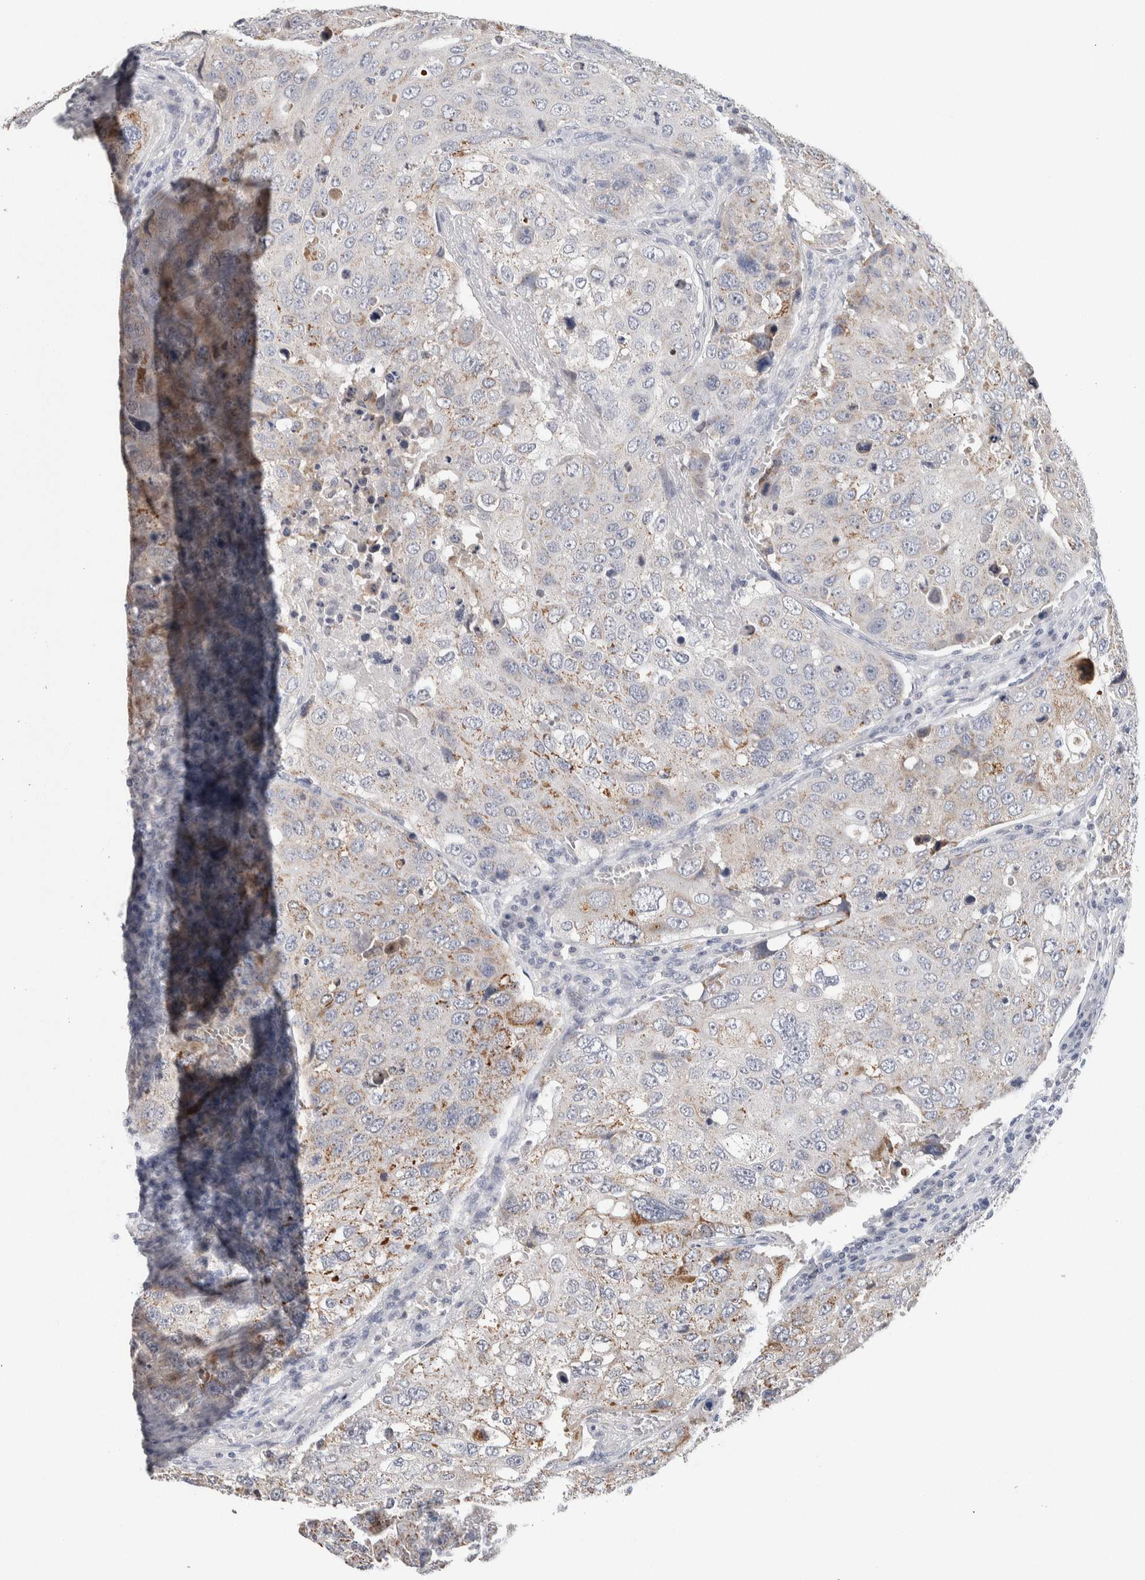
{"staining": {"intensity": "weak", "quantity": "<25%", "location": "cytoplasmic/membranous"}, "tissue": "urothelial cancer", "cell_type": "Tumor cells", "image_type": "cancer", "snomed": [{"axis": "morphology", "description": "Urothelial carcinoma, High grade"}, {"axis": "topography", "description": "Lymph node"}, {"axis": "topography", "description": "Urinary bladder"}], "caption": "Protein analysis of urothelial cancer exhibits no significant positivity in tumor cells.", "gene": "SCN2A", "patient": {"sex": "male", "age": 51}}